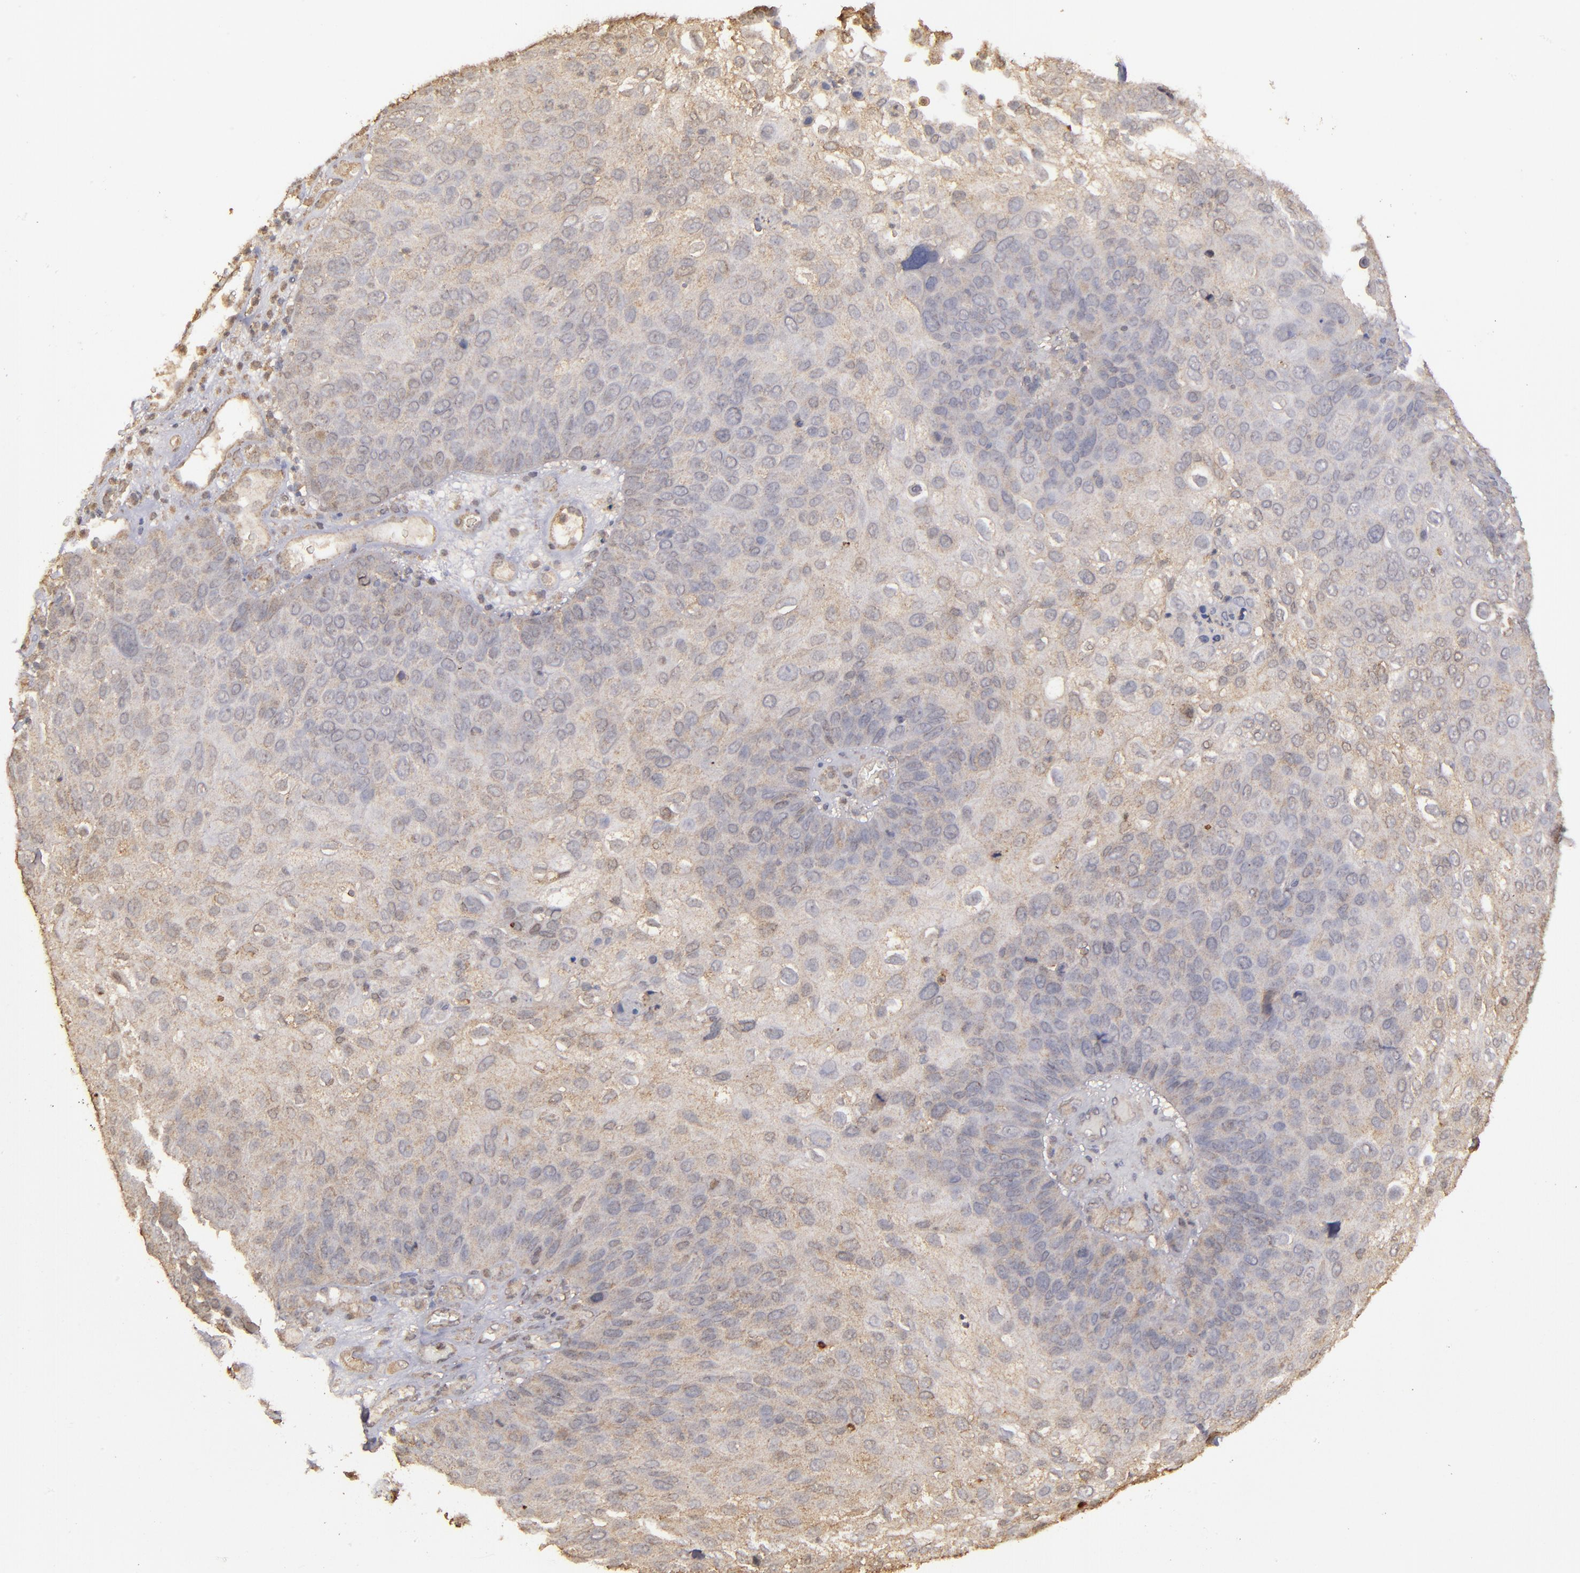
{"staining": {"intensity": "moderate", "quantity": ">75%", "location": "cytoplasmic/membranous"}, "tissue": "skin cancer", "cell_type": "Tumor cells", "image_type": "cancer", "snomed": [{"axis": "morphology", "description": "Squamous cell carcinoma, NOS"}, {"axis": "topography", "description": "Skin"}], "caption": "Skin cancer tissue demonstrates moderate cytoplasmic/membranous staining in approximately >75% of tumor cells", "gene": "FAT1", "patient": {"sex": "male", "age": 87}}